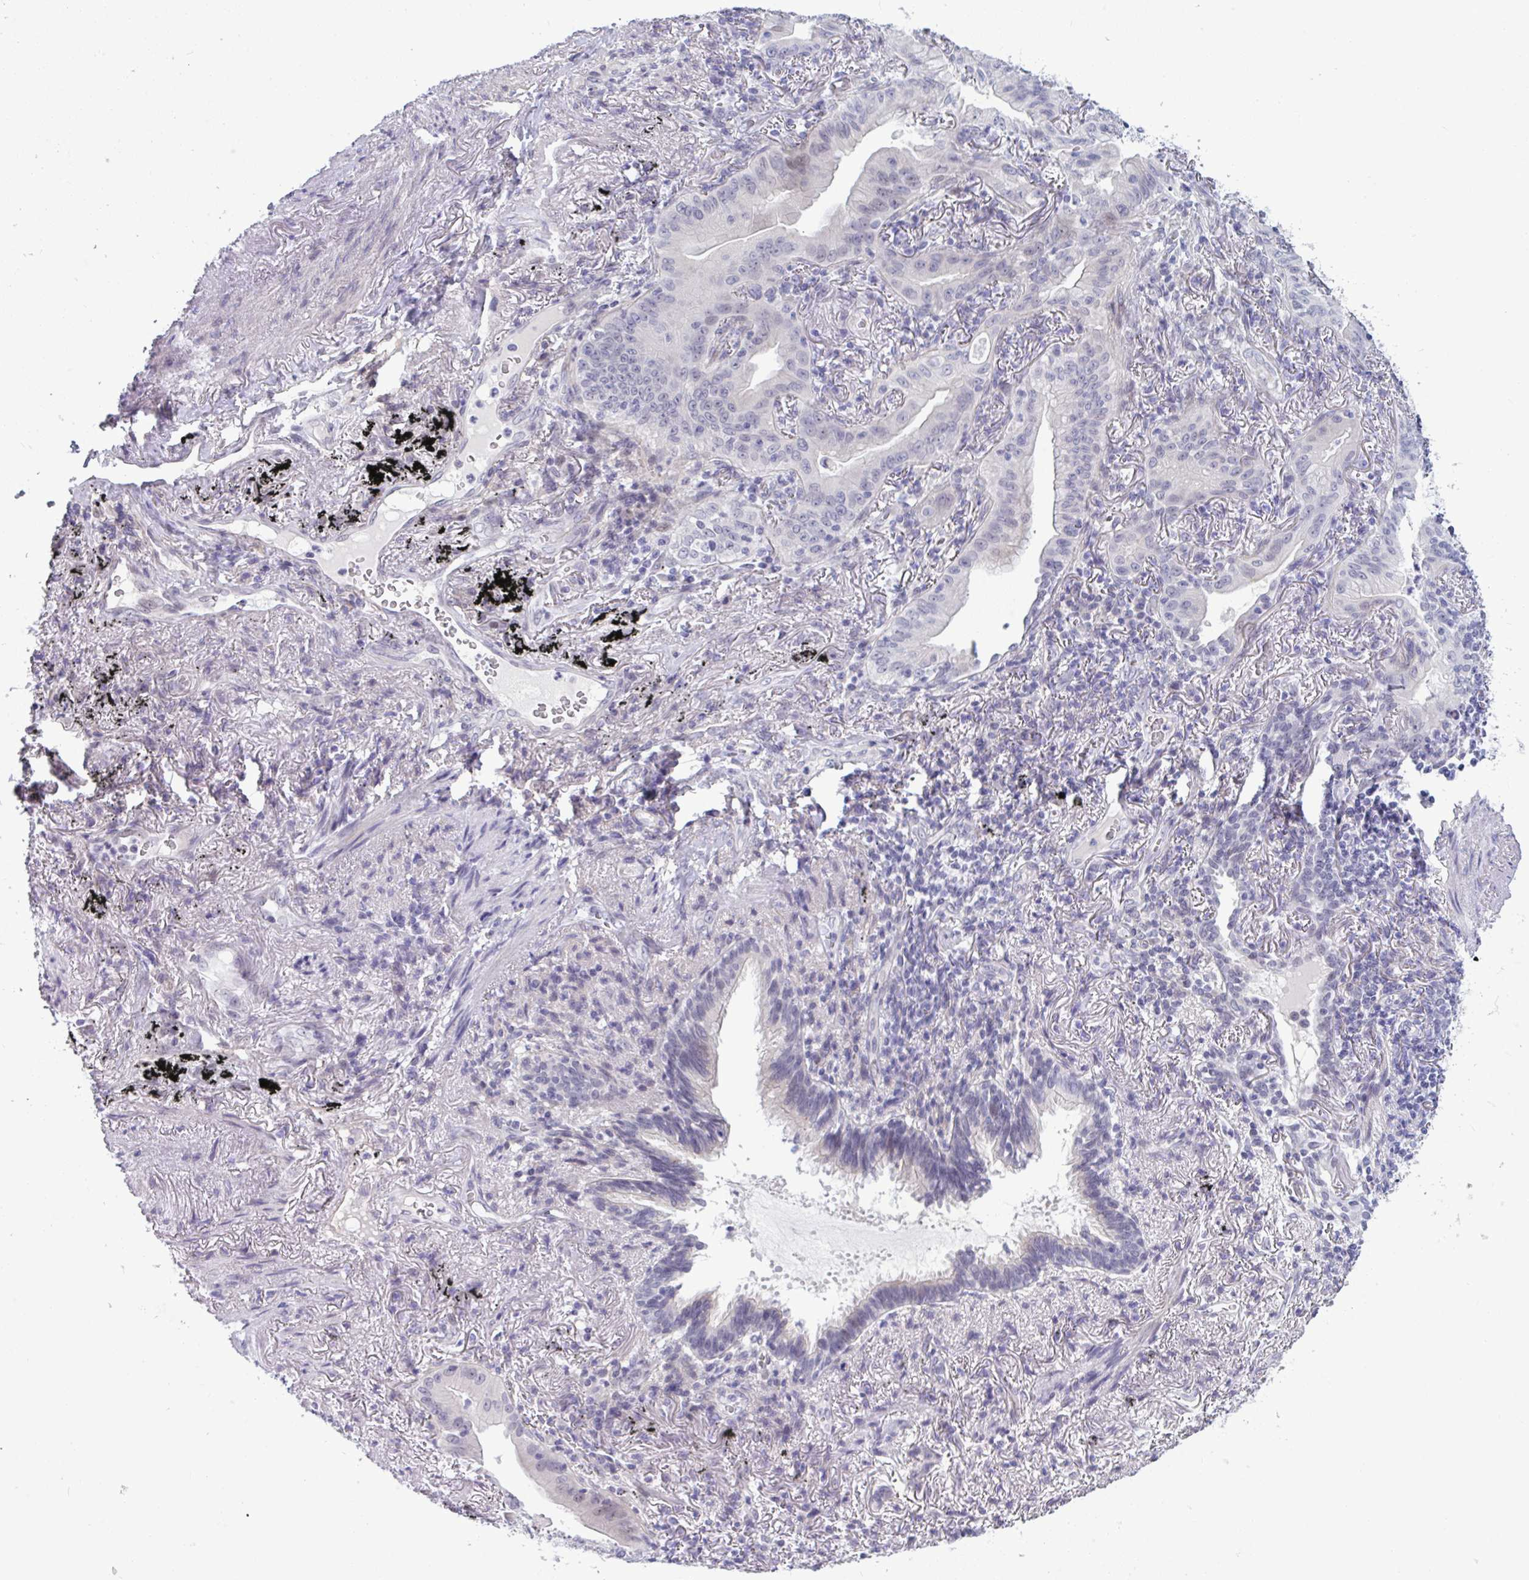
{"staining": {"intensity": "negative", "quantity": "none", "location": "none"}, "tissue": "lung cancer", "cell_type": "Tumor cells", "image_type": "cancer", "snomed": [{"axis": "morphology", "description": "Adenocarcinoma, NOS"}, {"axis": "topography", "description": "Lung"}], "caption": "Lung adenocarcinoma was stained to show a protein in brown. There is no significant staining in tumor cells.", "gene": "TCEAL8", "patient": {"sex": "male", "age": 77}}